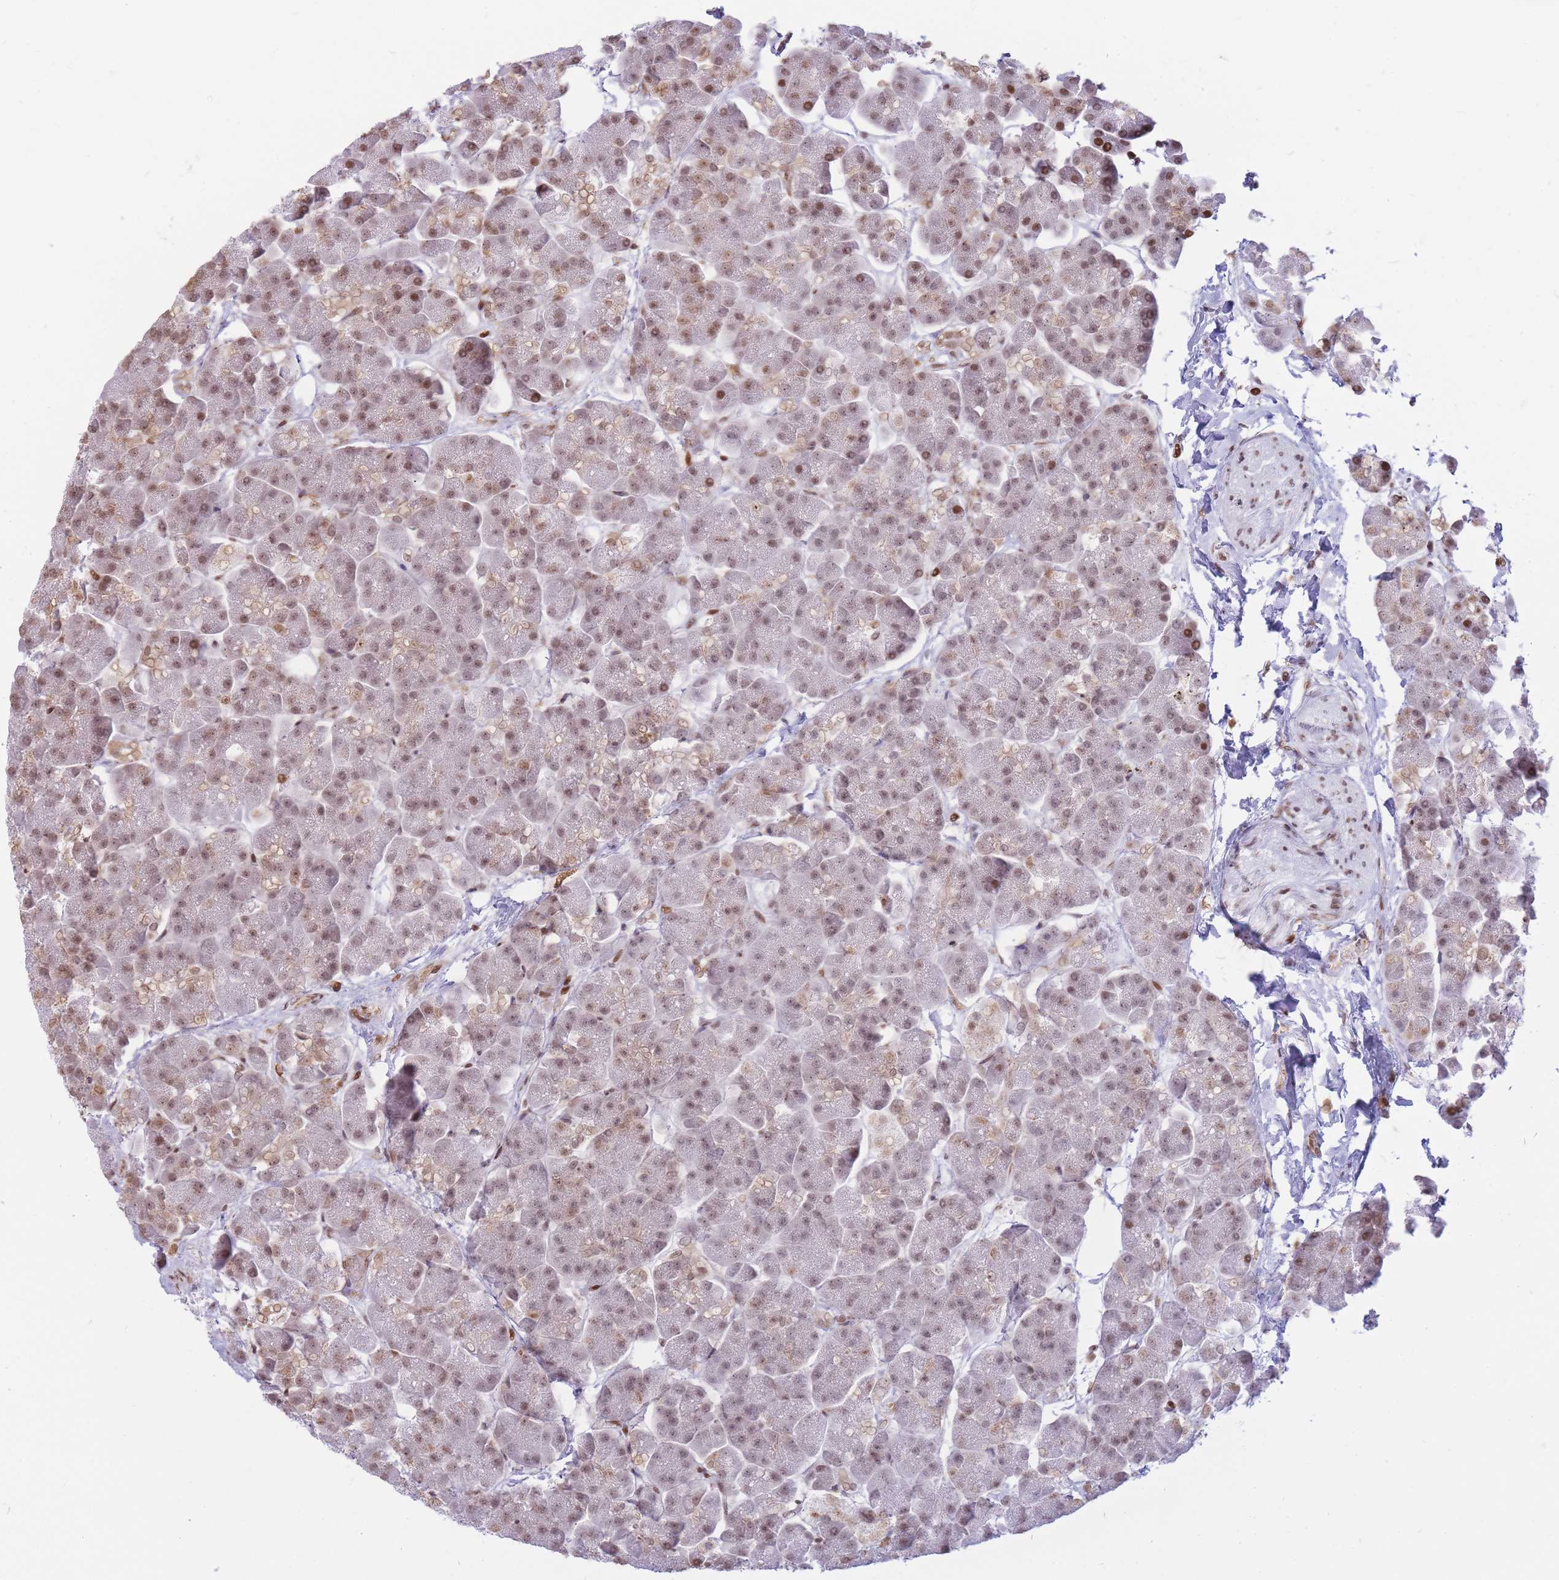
{"staining": {"intensity": "moderate", "quantity": ">75%", "location": "nuclear"}, "tissue": "pancreas", "cell_type": "Exocrine glandular cells", "image_type": "normal", "snomed": [{"axis": "morphology", "description": "Normal tissue, NOS"}, {"axis": "topography", "description": "Pancreas"}, {"axis": "topography", "description": "Peripheral nerve tissue"}], "caption": "IHC image of benign pancreas stained for a protein (brown), which demonstrates medium levels of moderate nuclear staining in approximately >75% of exocrine glandular cells.", "gene": "SHISAL1", "patient": {"sex": "male", "age": 54}}